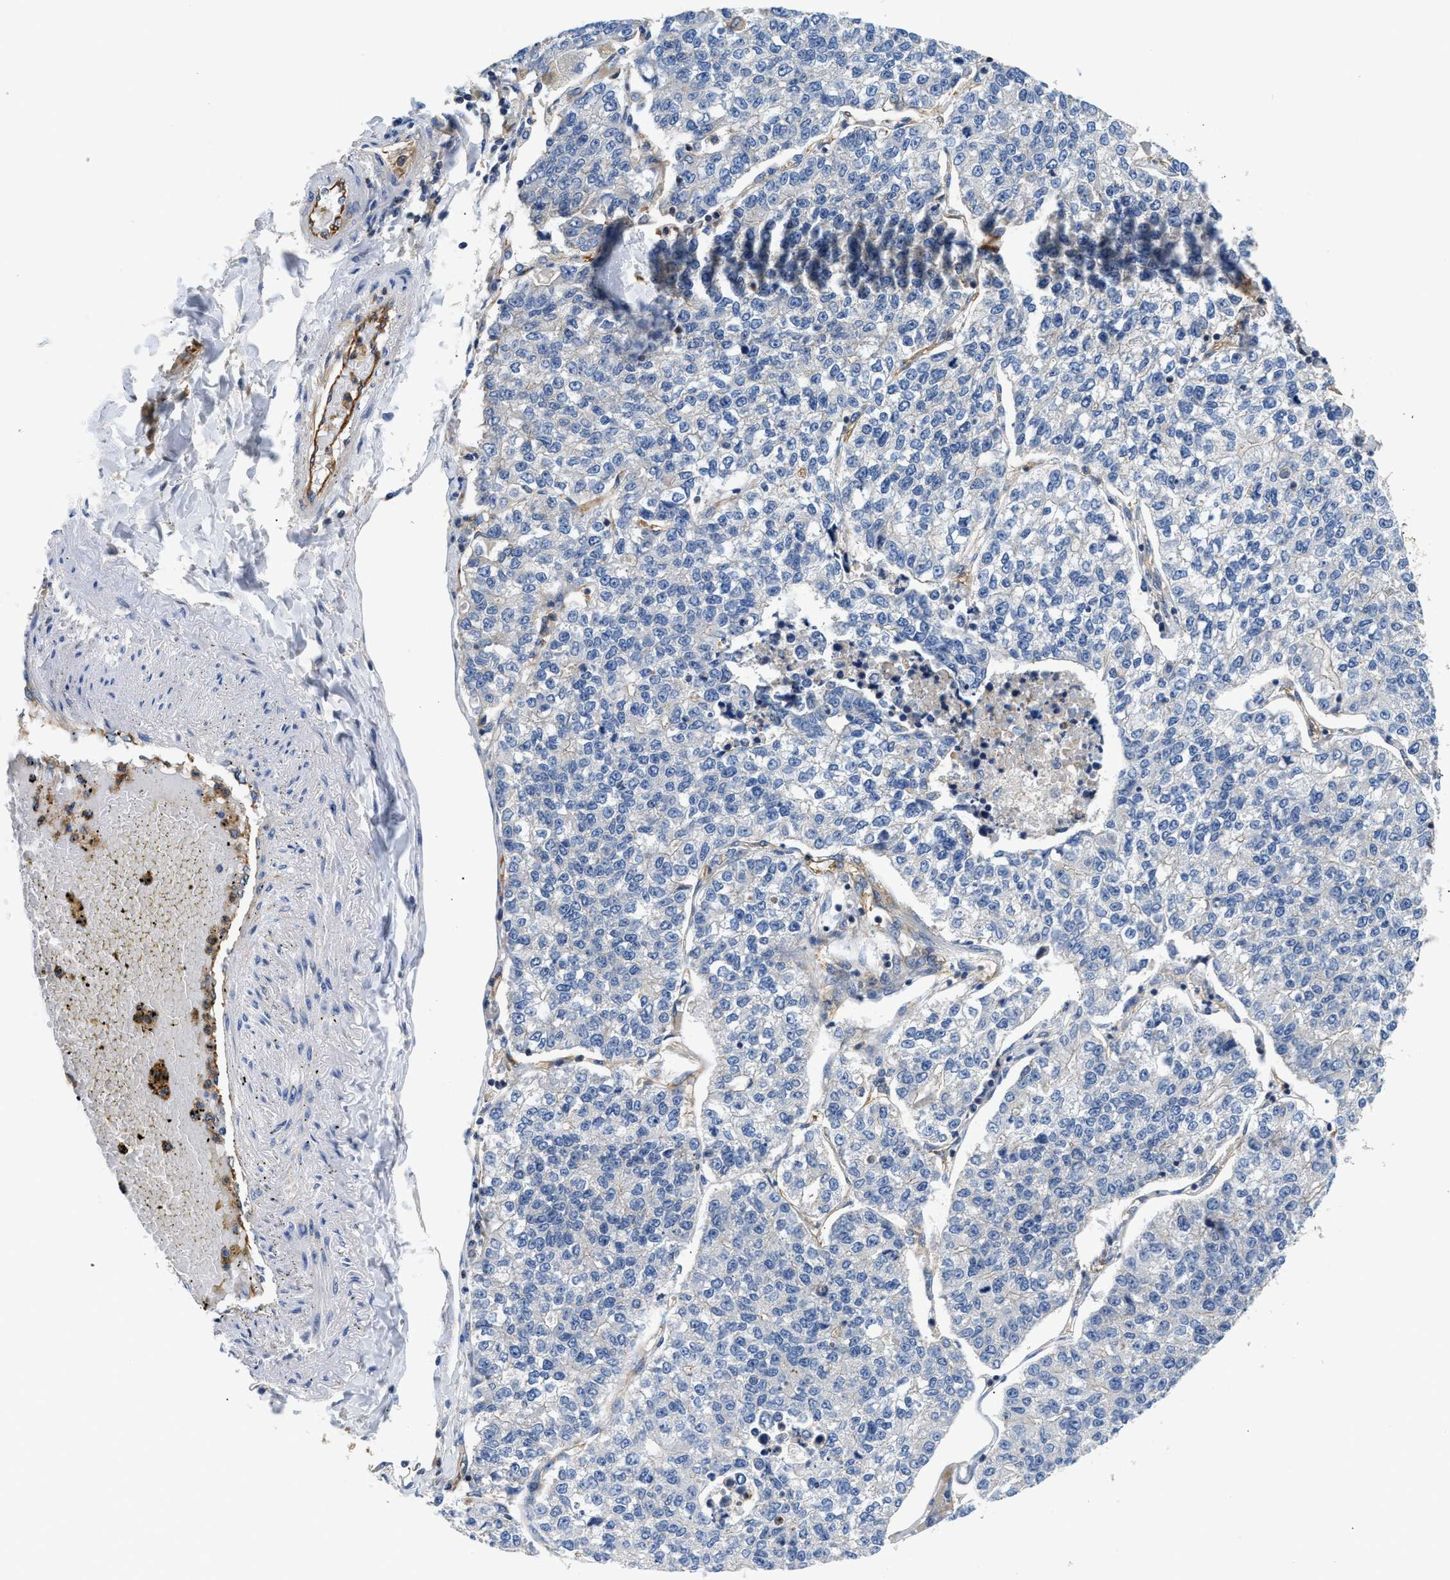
{"staining": {"intensity": "negative", "quantity": "none", "location": "none"}, "tissue": "lung cancer", "cell_type": "Tumor cells", "image_type": "cancer", "snomed": [{"axis": "morphology", "description": "Adenocarcinoma, NOS"}, {"axis": "topography", "description": "Lung"}], "caption": "Adenocarcinoma (lung) was stained to show a protein in brown. There is no significant expression in tumor cells.", "gene": "SAMD9L", "patient": {"sex": "male", "age": 49}}